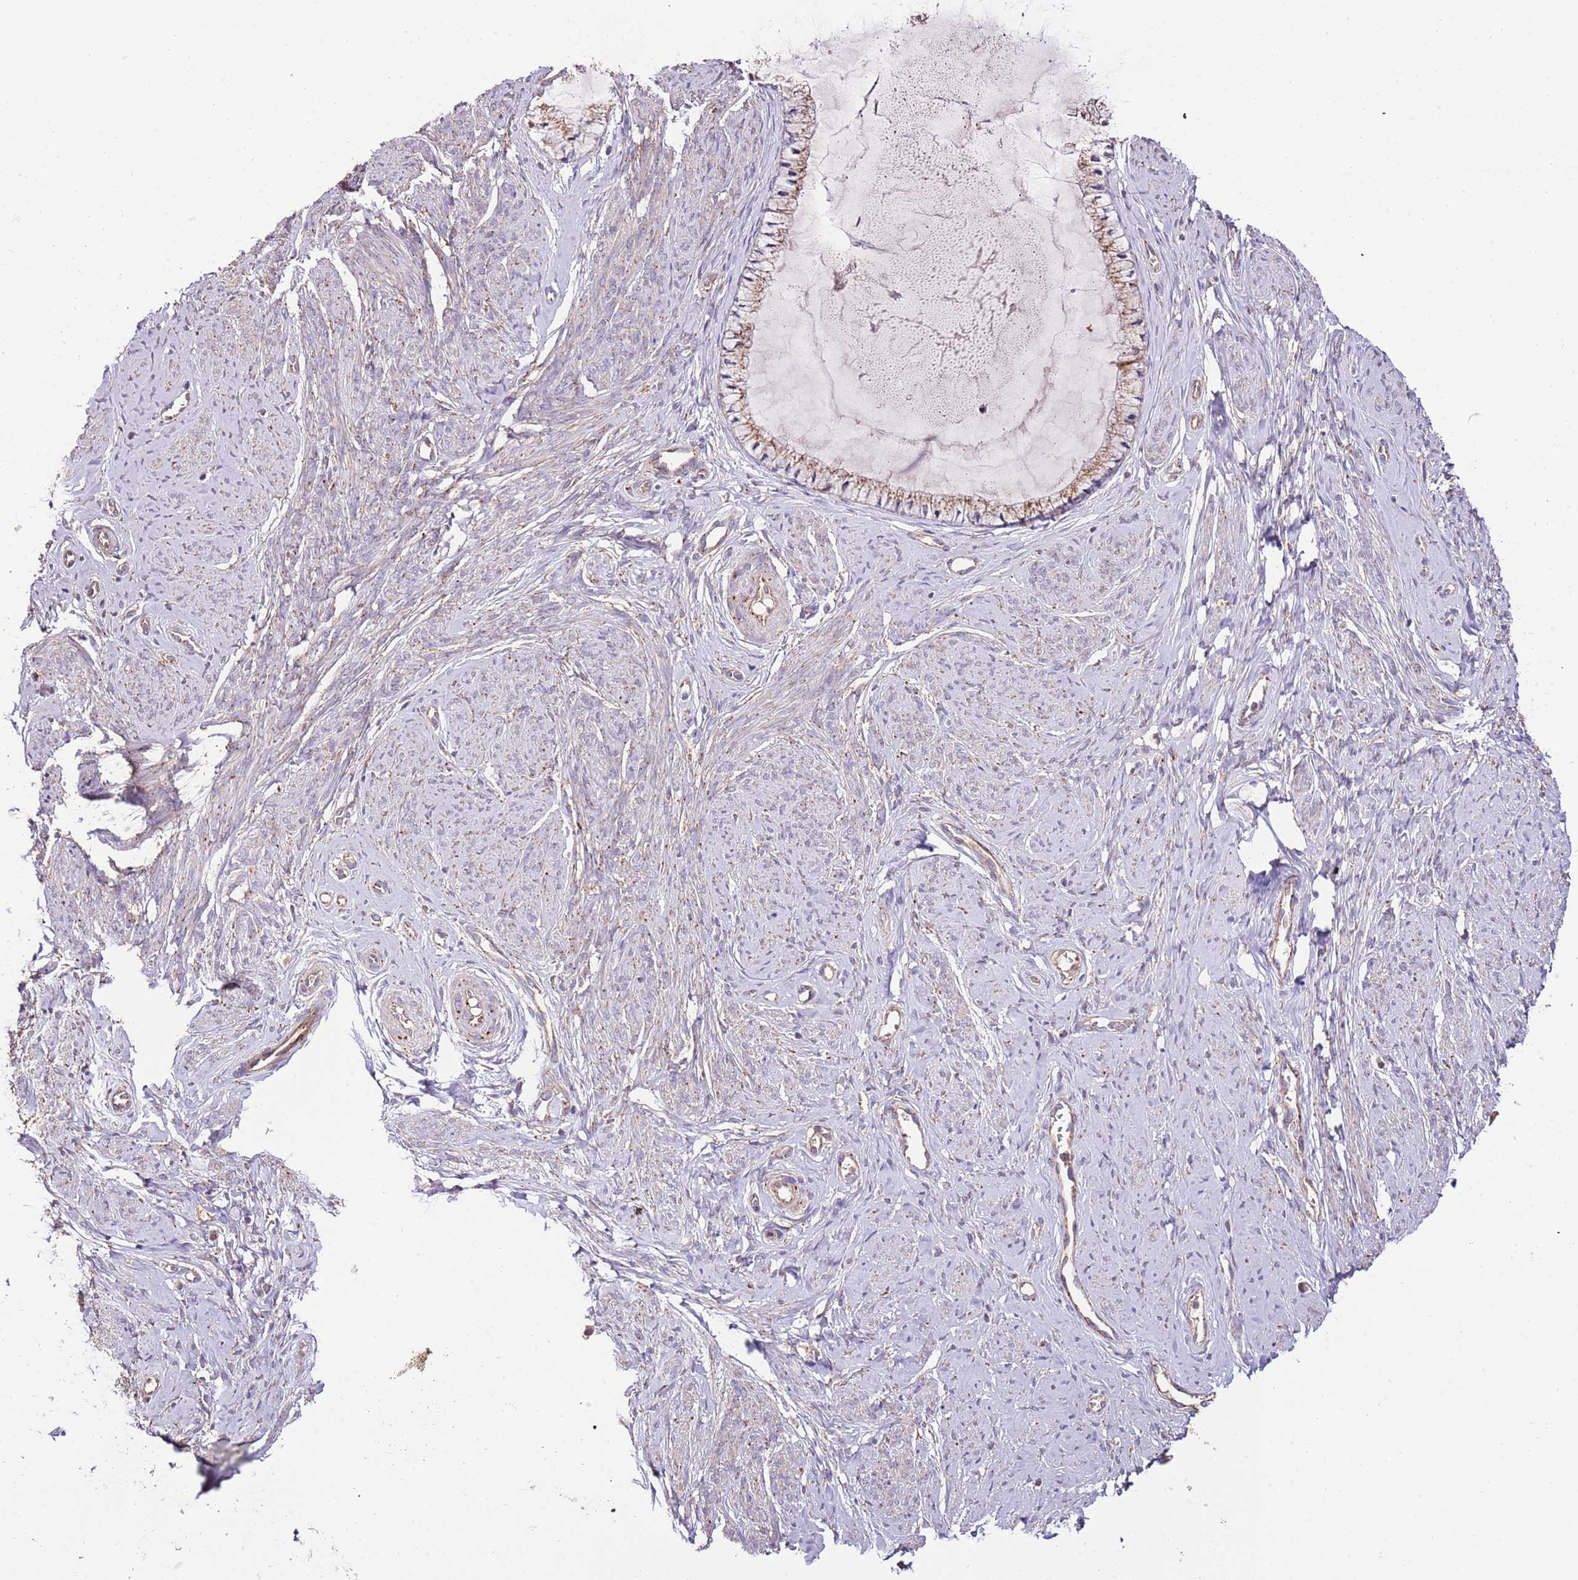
{"staining": {"intensity": "moderate", "quantity": ">75%", "location": "cytoplasmic/membranous"}, "tissue": "cervix", "cell_type": "Glandular cells", "image_type": "normal", "snomed": [{"axis": "morphology", "description": "Normal tissue, NOS"}, {"axis": "topography", "description": "Cervix"}], "caption": "Immunohistochemistry (IHC) photomicrograph of unremarkable human cervix stained for a protein (brown), which demonstrates medium levels of moderate cytoplasmic/membranous positivity in approximately >75% of glandular cells.", "gene": "DOCK6", "patient": {"sex": "female", "age": 42}}